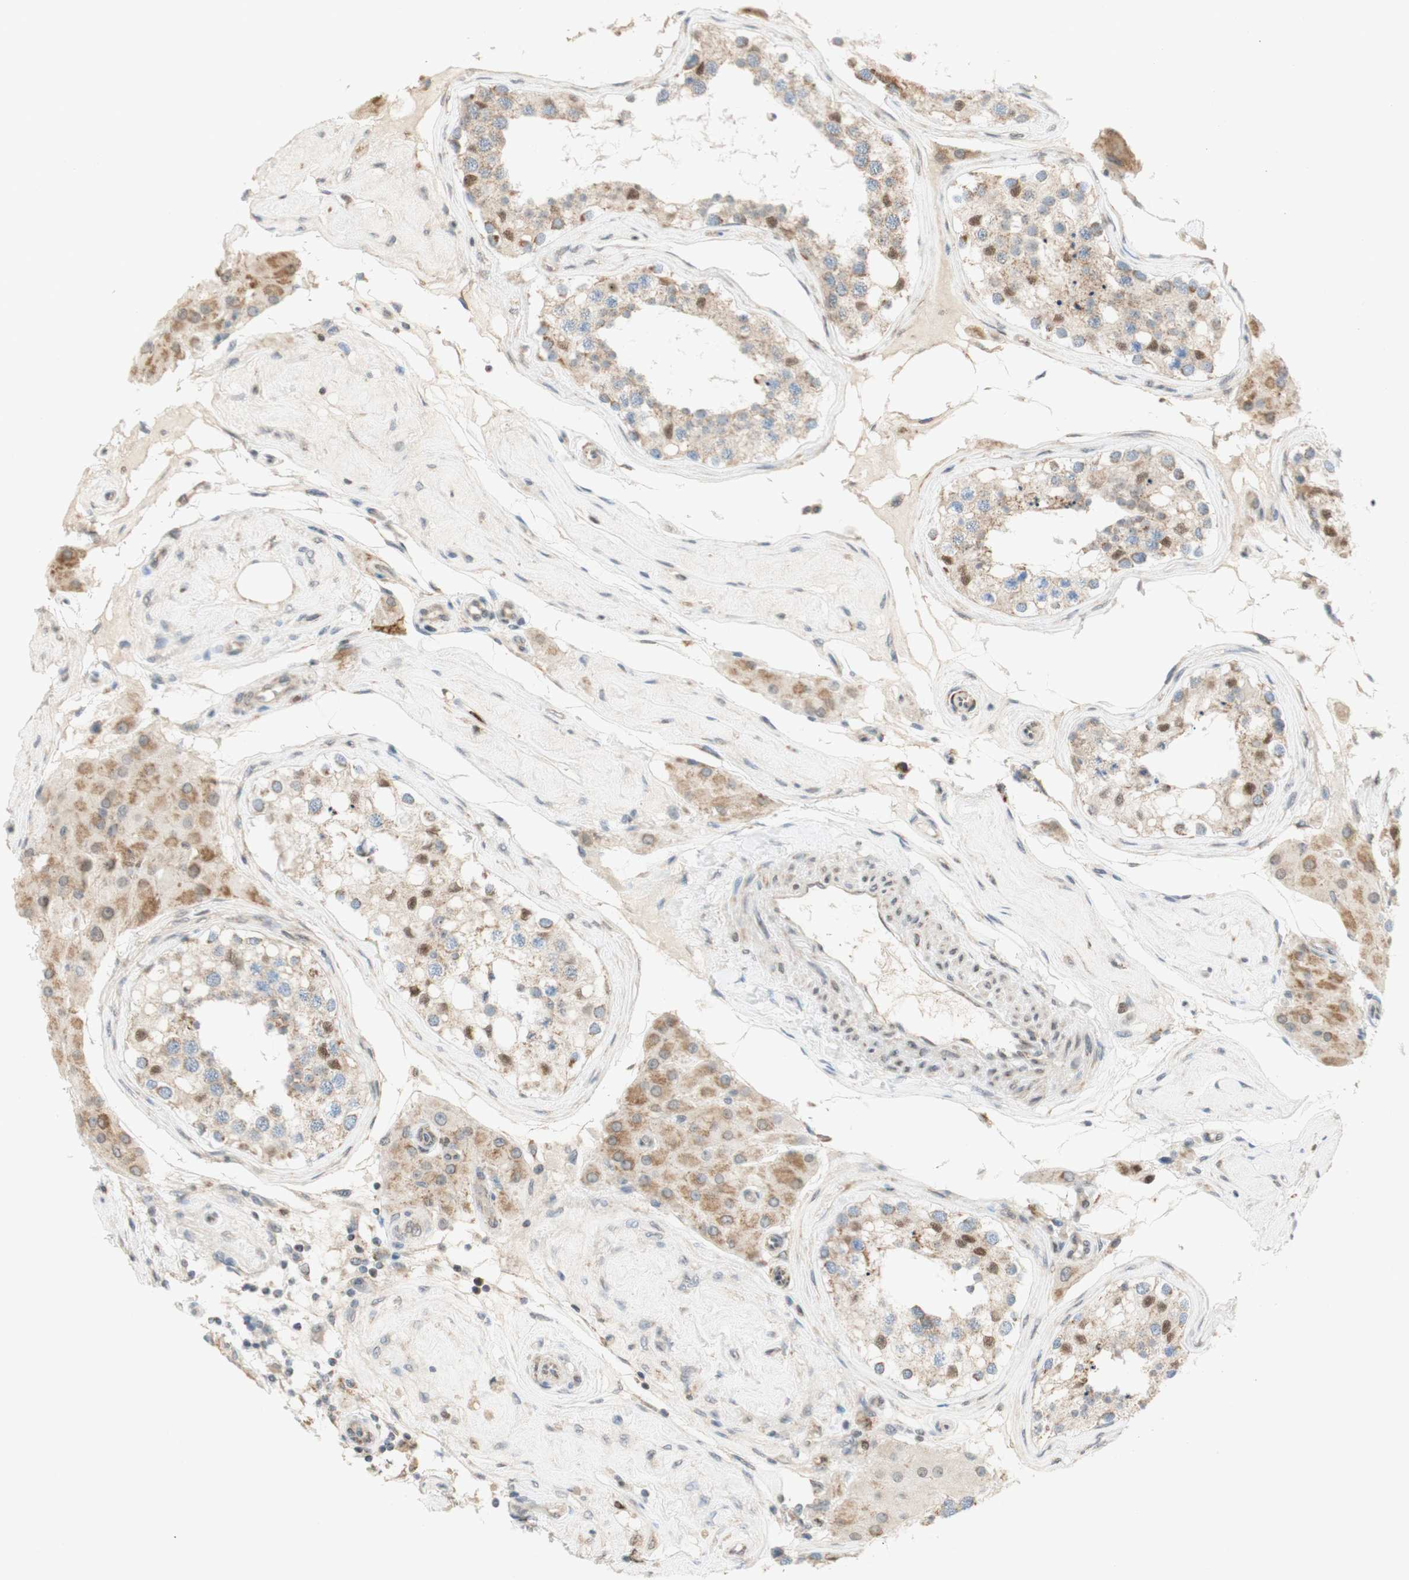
{"staining": {"intensity": "moderate", "quantity": "25%-75%", "location": "nuclear"}, "tissue": "testis", "cell_type": "Cells in seminiferous ducts", "image_type": "normal", "snomed": [{"axis": "morphology", "description": "Normal tissue, NOS"}, {"axis": "topography", "description": "Testis"}], "caption": "High-power microscopy captured an immunohistochemistry photomicrograph of unremarkable testis, revealing moderate nuclear staining in about 25%-75% of cells in seminiferous ducts.", "gene": "DNMT3A", "patient": {"sex": "male", "age": 68}}